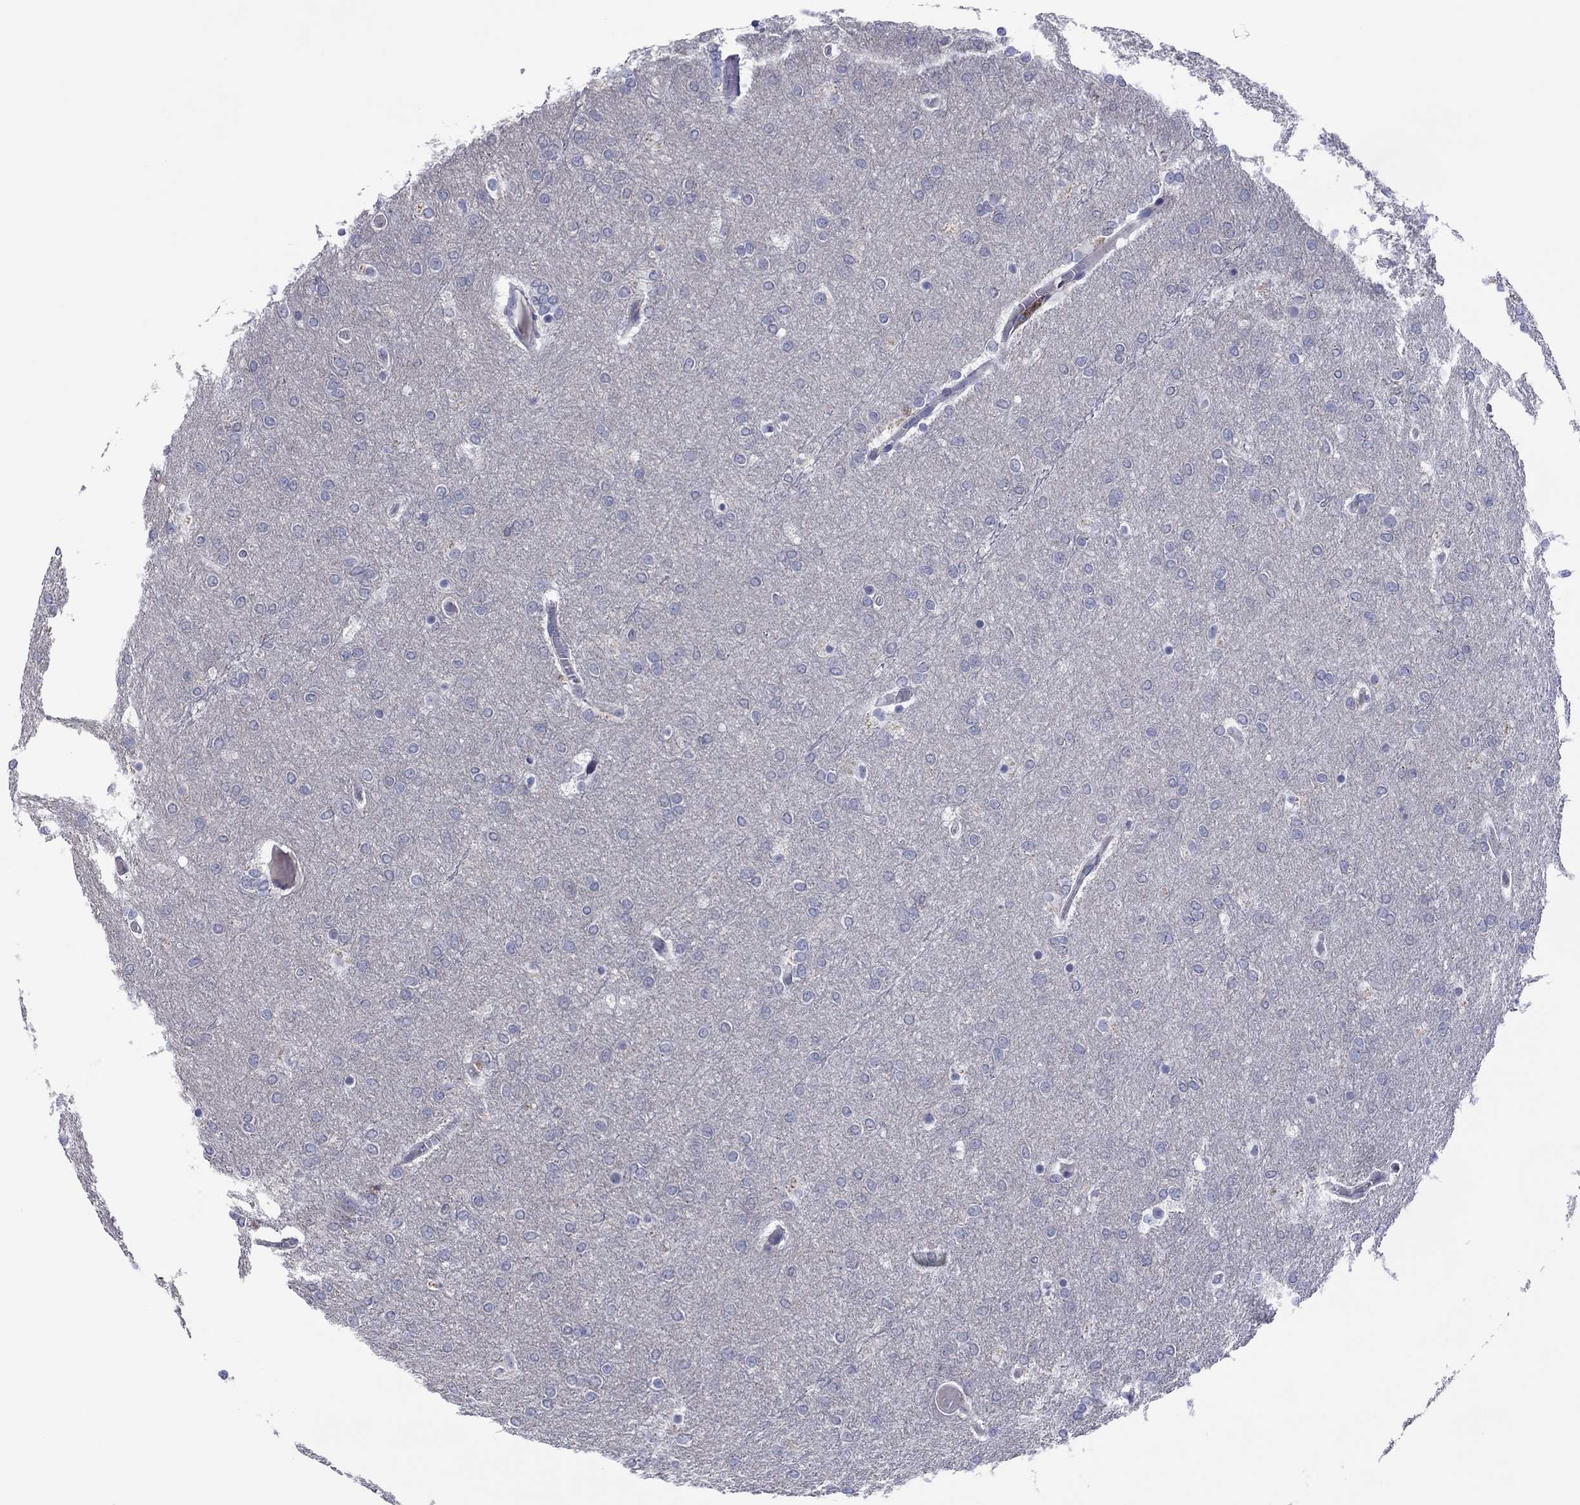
{"staining": {"intensity": "negative", "quantity": "none", "location": "none"}, "tissue": "glioma", "cell_type": "Tumor cells", "image_type": "cancer", "snomed": [{"axis": "morphology", "description": "Glioma, malignant, High grade"}, {"axis": "topography", "description": "Brain"}], "caption": "Malignant glioma (high-grade) was stained to show a protein in brown. There is no significant staining in tumor cells. (DAB immunohistochemistry with hematoxylin counter stain).", "gene": "CYP2B6", "patient": {"sex": "female", "age": 61}}